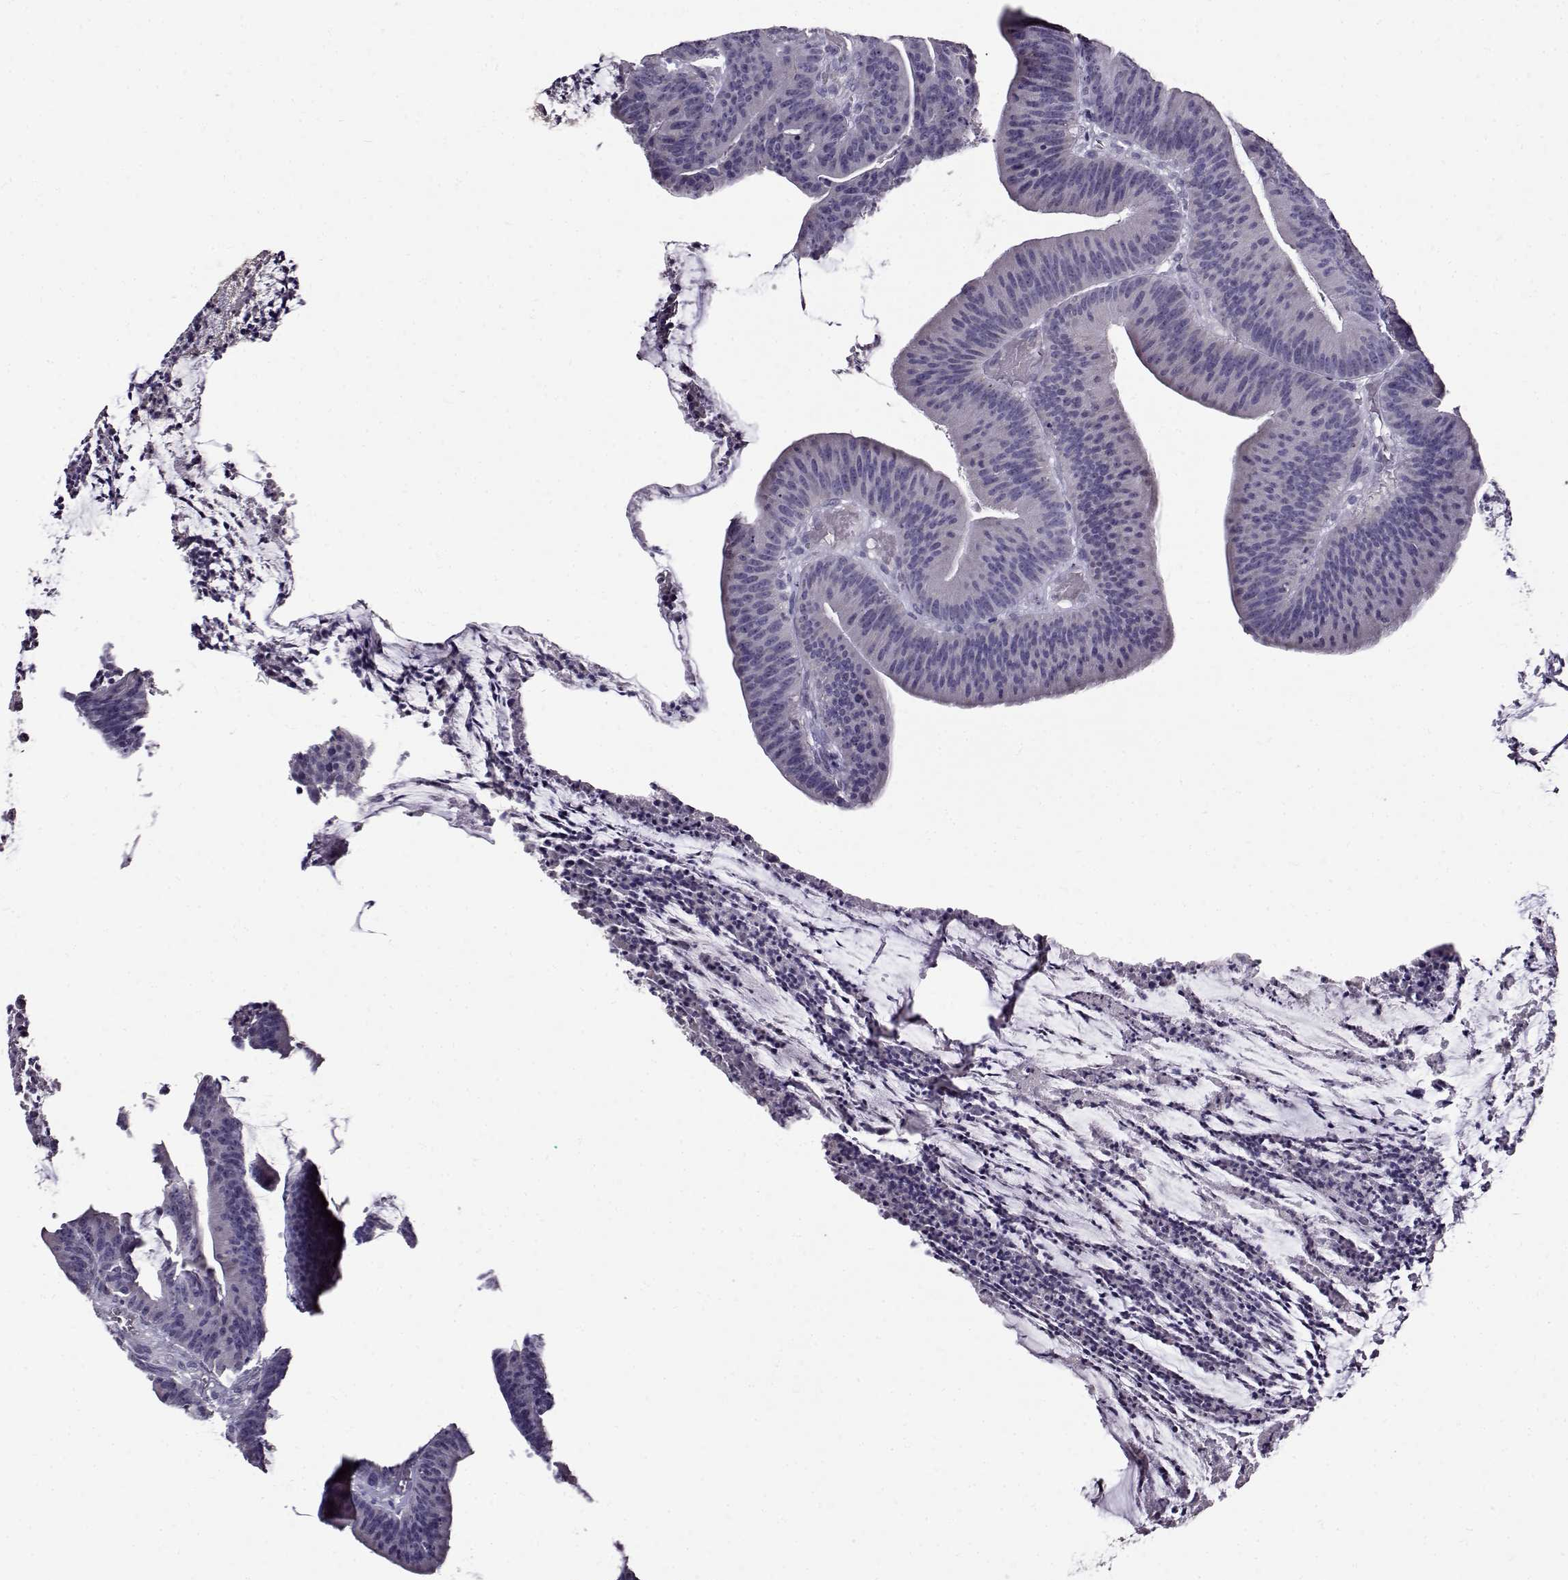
{"staining": {"intensity": "negative", "quantity": "none", "location": "none"}, "tissue": "colorectal cancer", "cell_type": "Tumor cells", "image_type": "cancer", "snomed": [{"axis": "morphology", "description": "Adenocarcinoma, NOS"}, {"axis": "topography", "description": "Colon"}], "caption": "IHC histopathology image of human colorectal cancer (adenocarcinoma) stained for a protein (brown), which exhibits no staining in tumor cells.", "gene": "PAEP", "patient": {"sex": "female", "age": 78}}